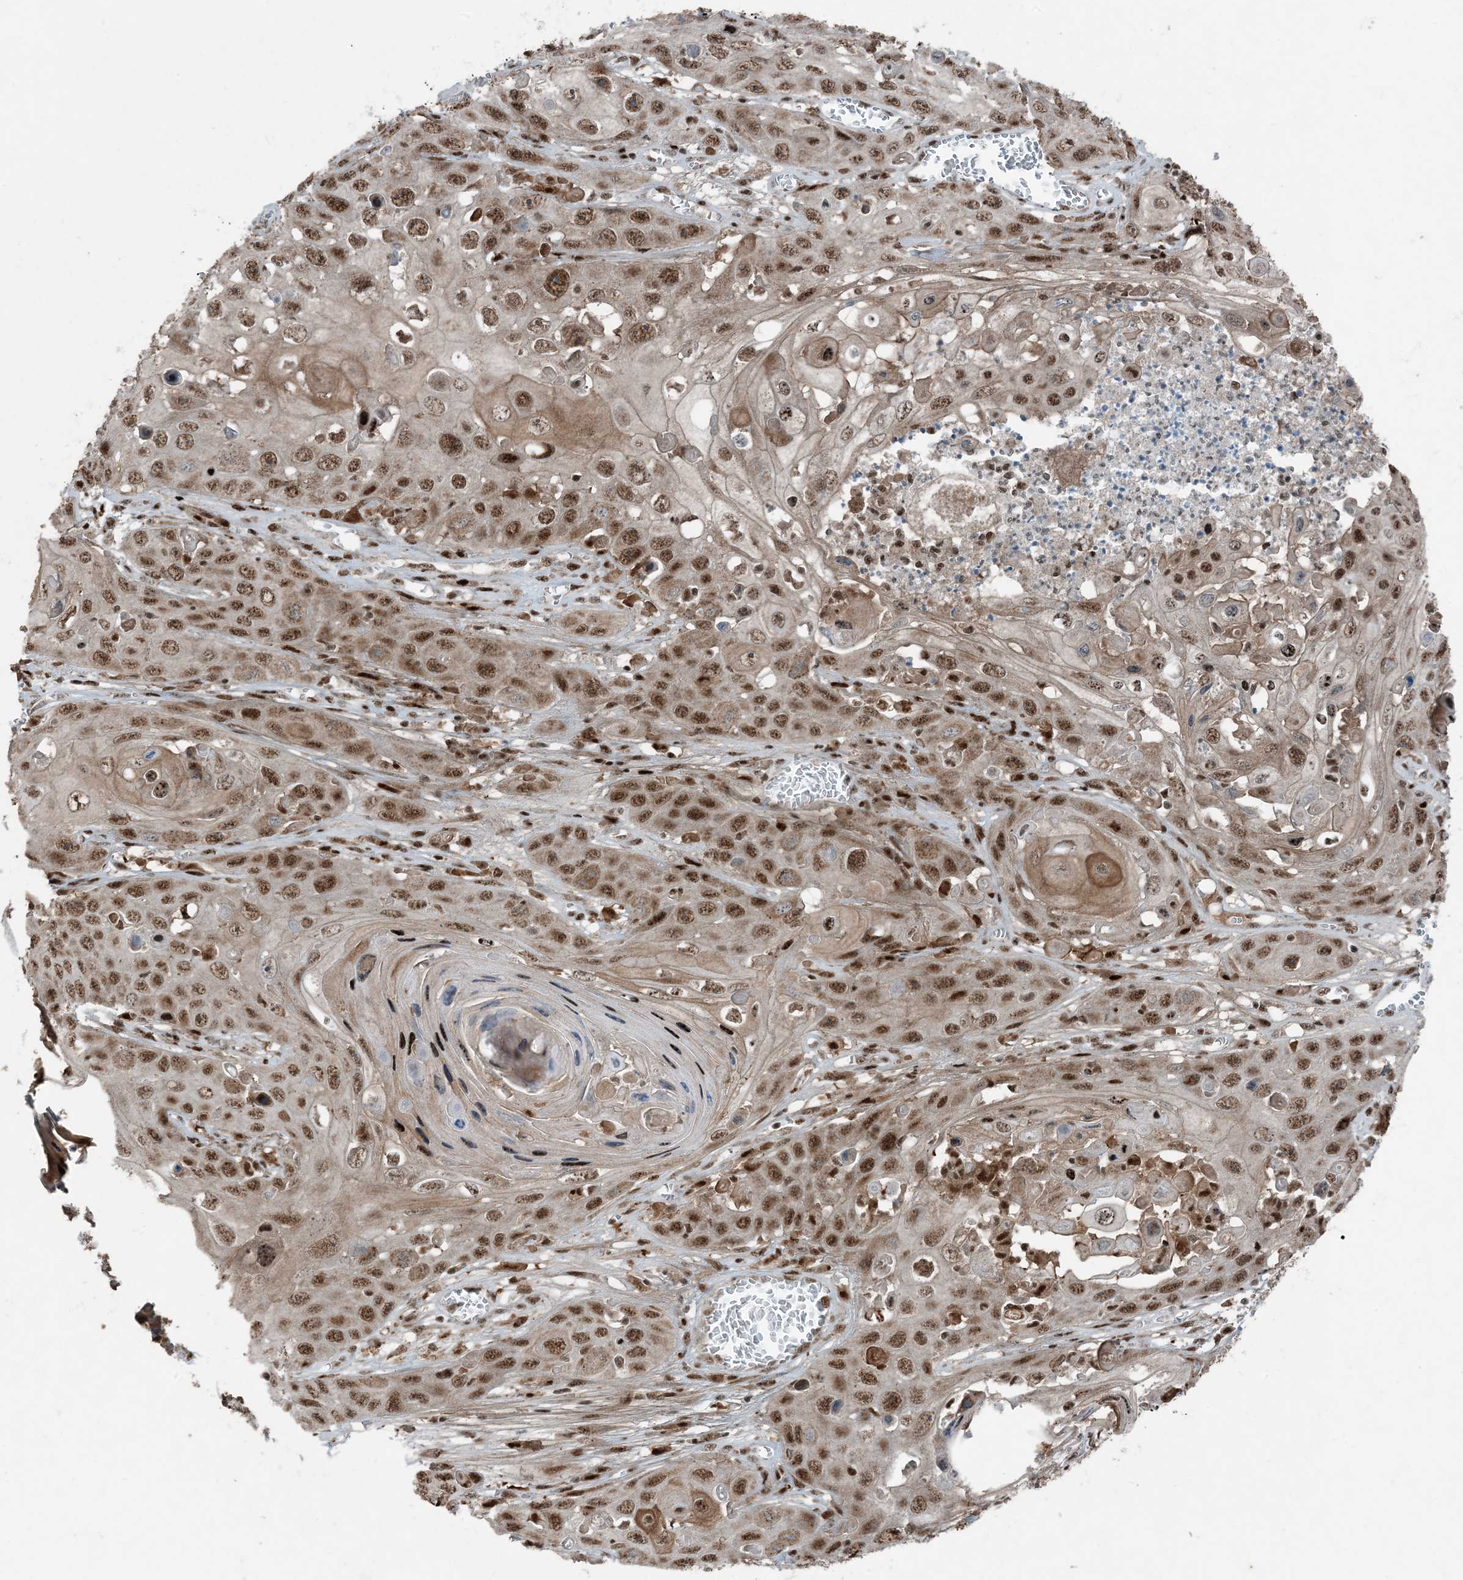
{"staining": {"intensity": "moderate", "quantity": ">75%", "location": "cytoplasmic/membranous,nuclear"}, "tissue": "skin cancer", "cell_type": "Tumor cells", "image_type": "cancer", "snomed": [{"axis": "morphology", "description": "Squamous cell carcinoma, NOS"}, {"axis": "topography", "description": "Skin"}], "caption": "Protein expression analysis of skin cancer (squamous cell carcinoma) demonstrates moderate cytoplasmic/membranous and nuclear expression in about >75% of tumor cells.", "gene": "TADA2B", "patient": {"sex": "male", "age": 55}}